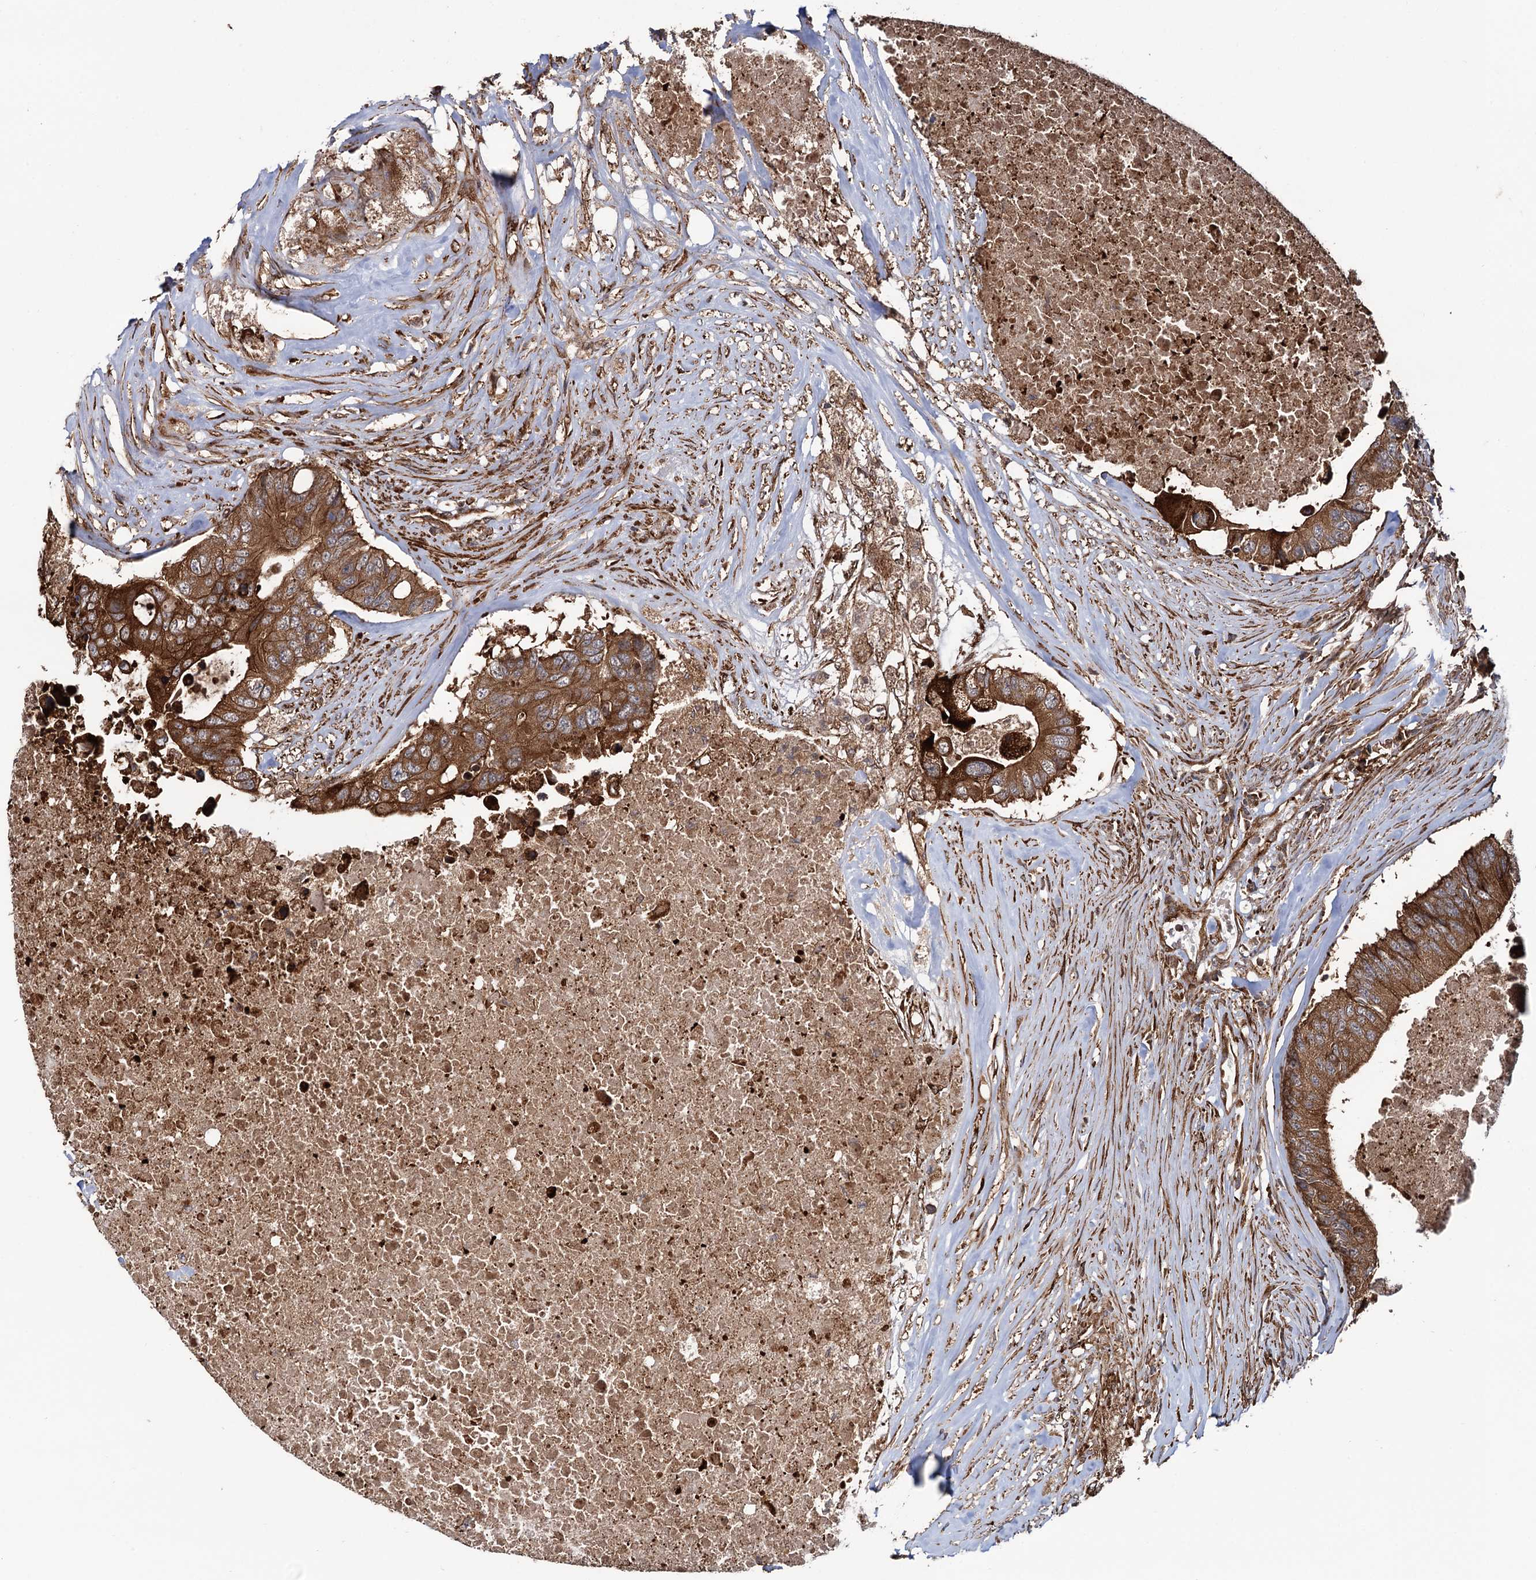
{"staining": {"intensity": "strong", "quantity": ">75%", "location": "cytoplasmic/membranous"}, "tissue": "colorectal cancer", "cell_type": "Tumor cells", "image_type": "cancer", "snomed": [{"axis": "morphology", "description": "Adenocarcinoma, NOS"}, {"axis": "topography", "description": "Colon"}], "caption": "Colorectal cancer (adenocarcinoma) stained for a protein (brown) shows strong cytoplasmic/membranous positive staining in approximately >75% of tumor cells.", "gene": "ATP8B4", "patient": {"sex": "male", "age": 71}}